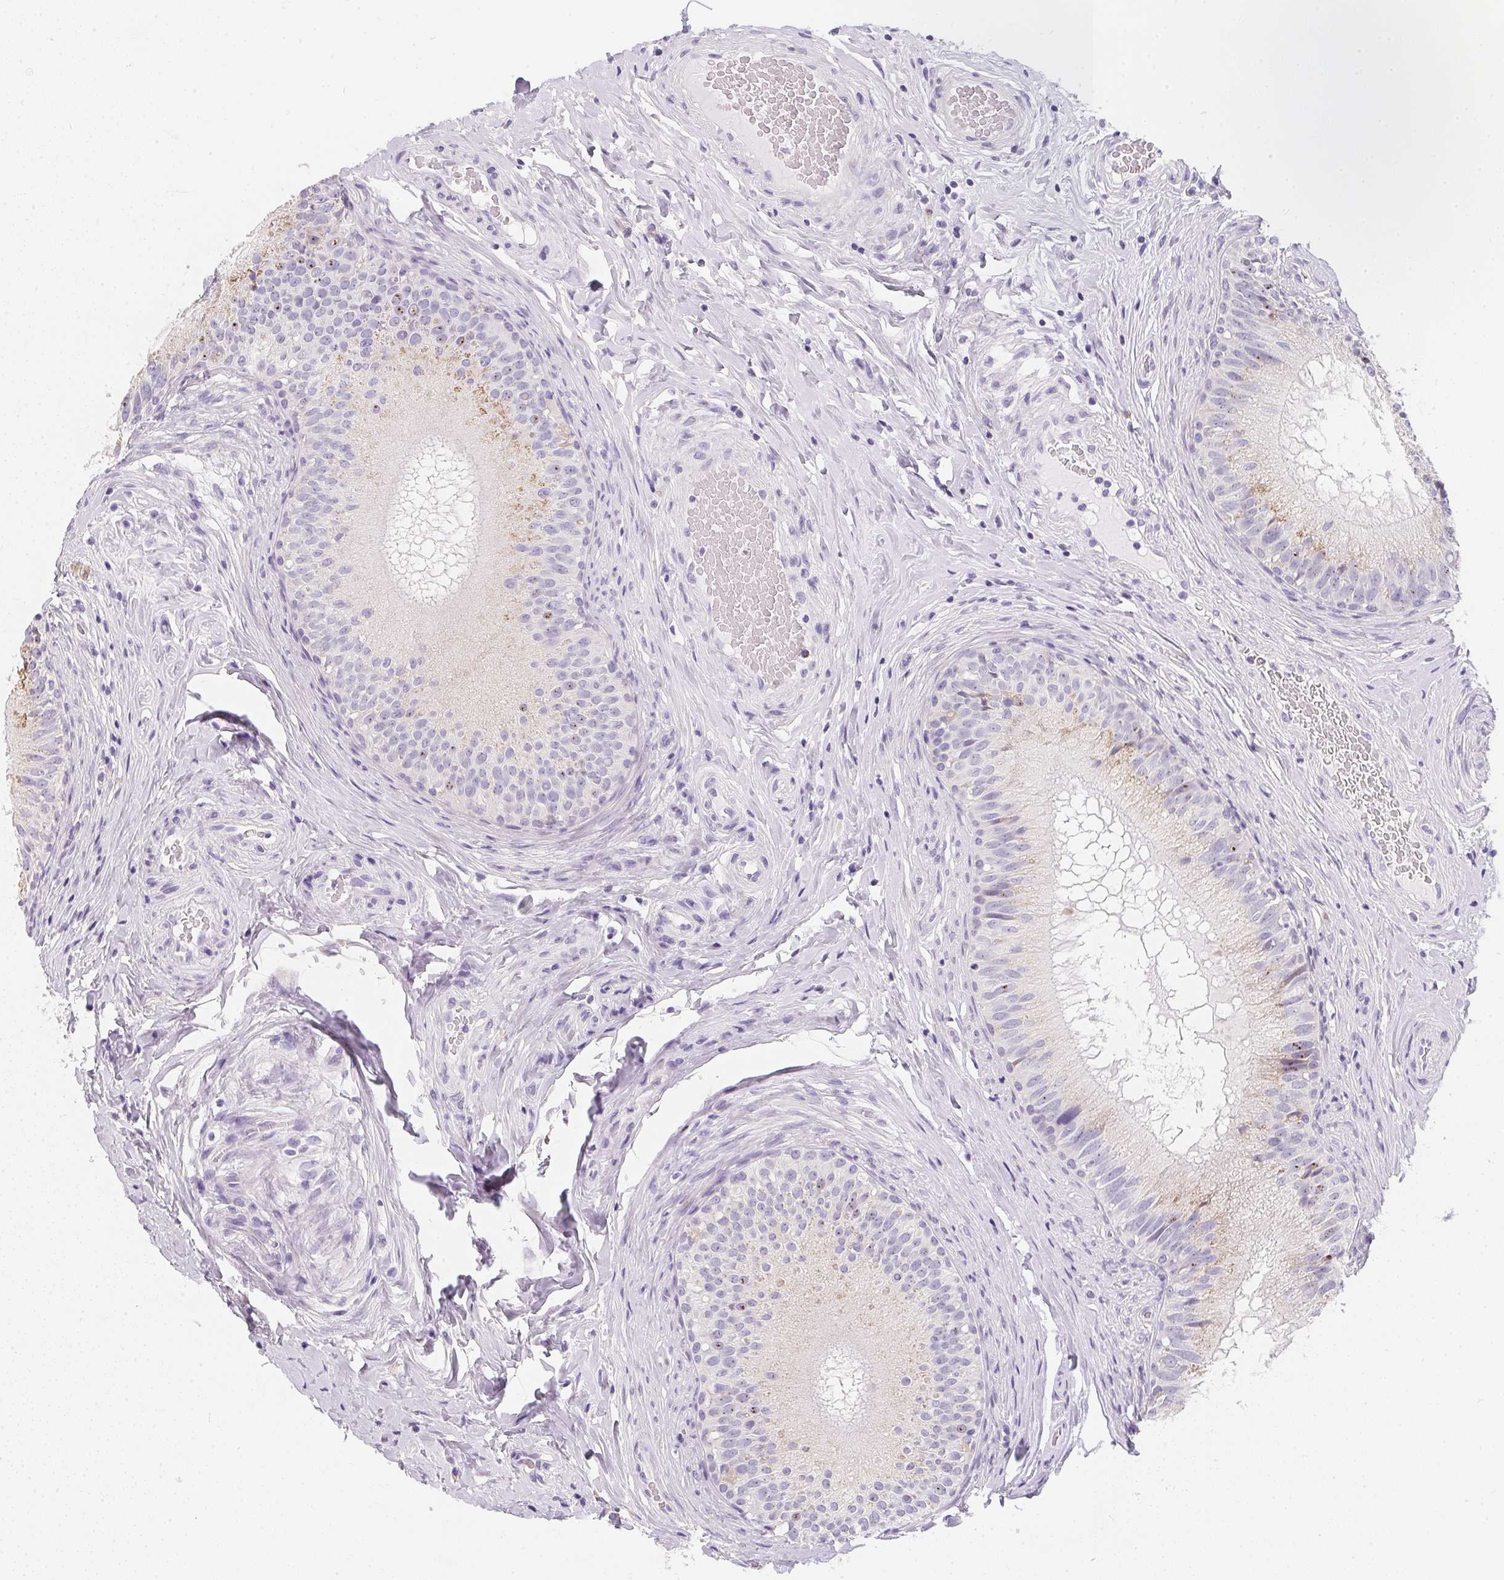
{"staining": {"intensity": "weak", "quantity": "<25%", "location": "cytoplasmic/membranous"}, "tissue": "epididymis", "cell_type": "Glandular cells", "image_type": "normal", "snomed": [{"axis": "morphology", "description": "Normal tissue, NOS"}, {"axis": "topography", "description": "Epididymis"}], "caption": "The histopathology image displays no staining of glandular cells in benign epididymis.", "gene": "MAP1A", "patient": {"sex": "male", "age": 34}}